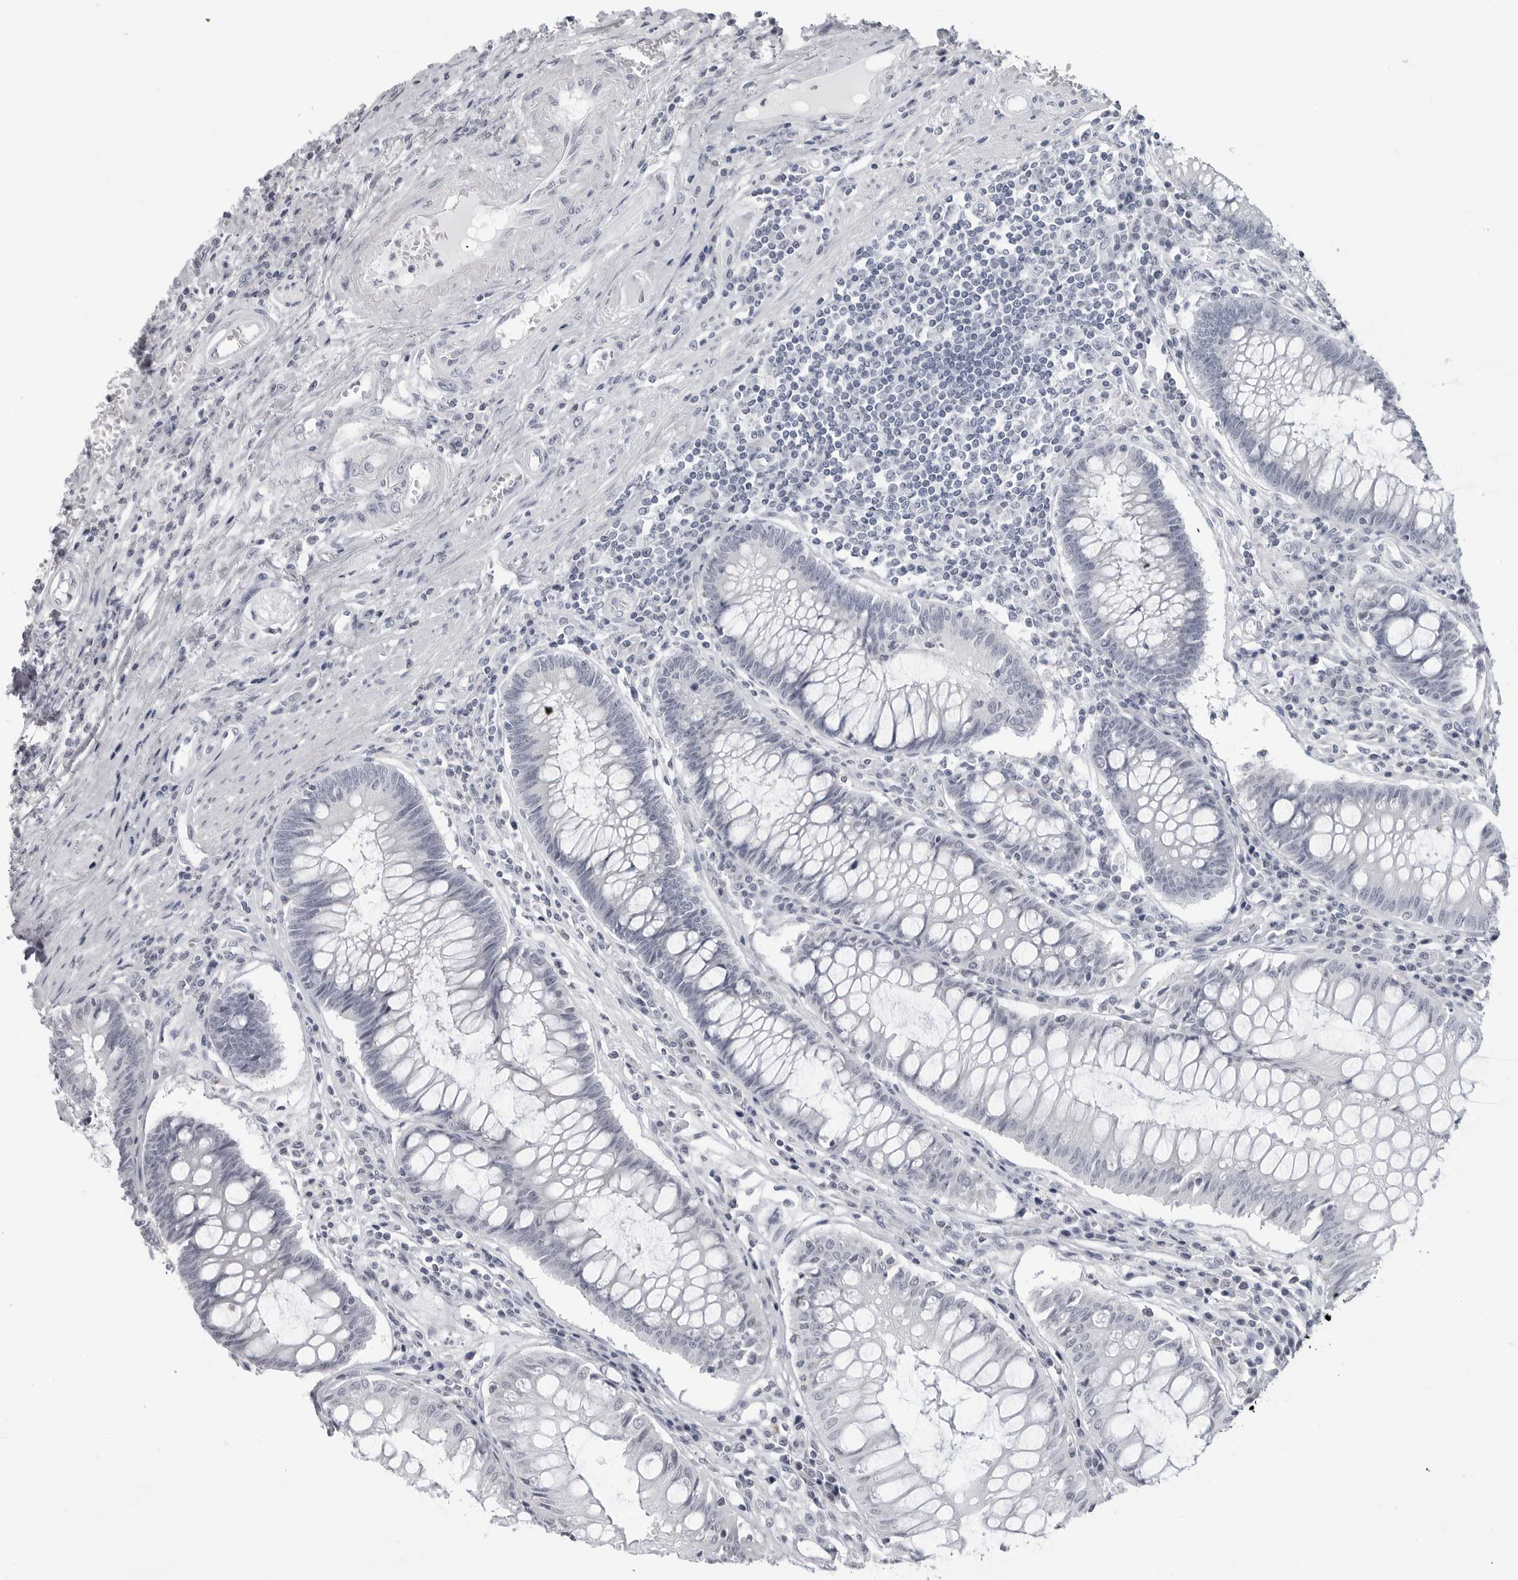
{"staining": {"intensity": "negative", "quantity": "none", "location": "none"}, "tissue": "colorectal cancer", "cell_type": "Tumor cells", "image_type": "cancer", "snomed": [{"axis": "morphology", "description": "Adenocarcinoma, NOS"}, {"axis": "topography", "description": "Rectum"}], "caption": "The histopathology image shows no staining of tumor cells in adenocarcinoma (colorectal).", "gene": "PGA3", "patient": {"sex": "male", "age": 84}}